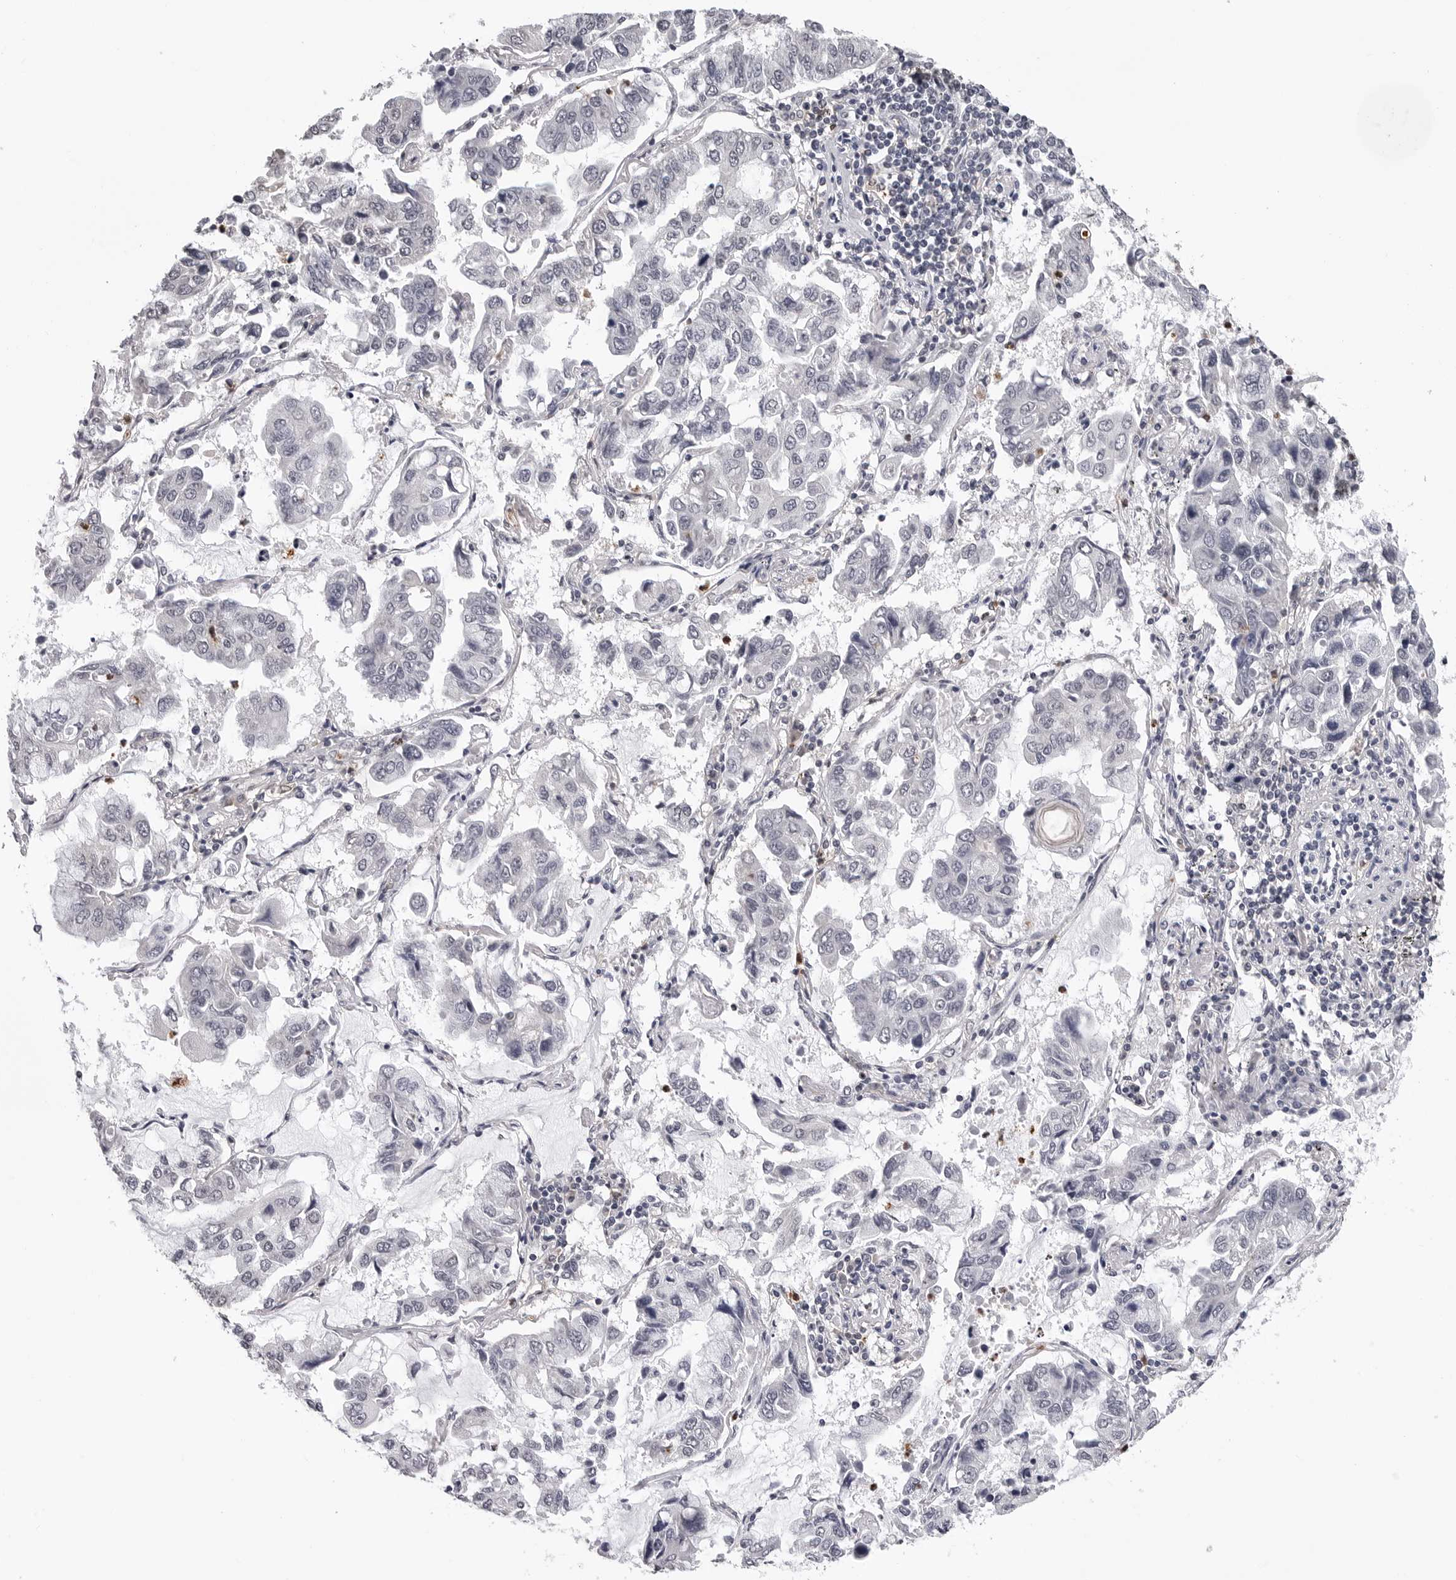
{"staining": {"intensity": "negative", "quantity": "none", "location": "none"}, "tissue": "lung cancer", "cell_type": "Tumor cells", "image_type": "cancer", "snomed": [{"axis": "morphology", "description": "Adenocarcinoma, NOS"}, {"axis": "topography", "description": "Lung"}], "caption": "Micrograph shows no protein positivity in tumor cells of lung cancer tissue.", "gene": "TRMT13", "patient": {"sex": "male", "age": 64}}